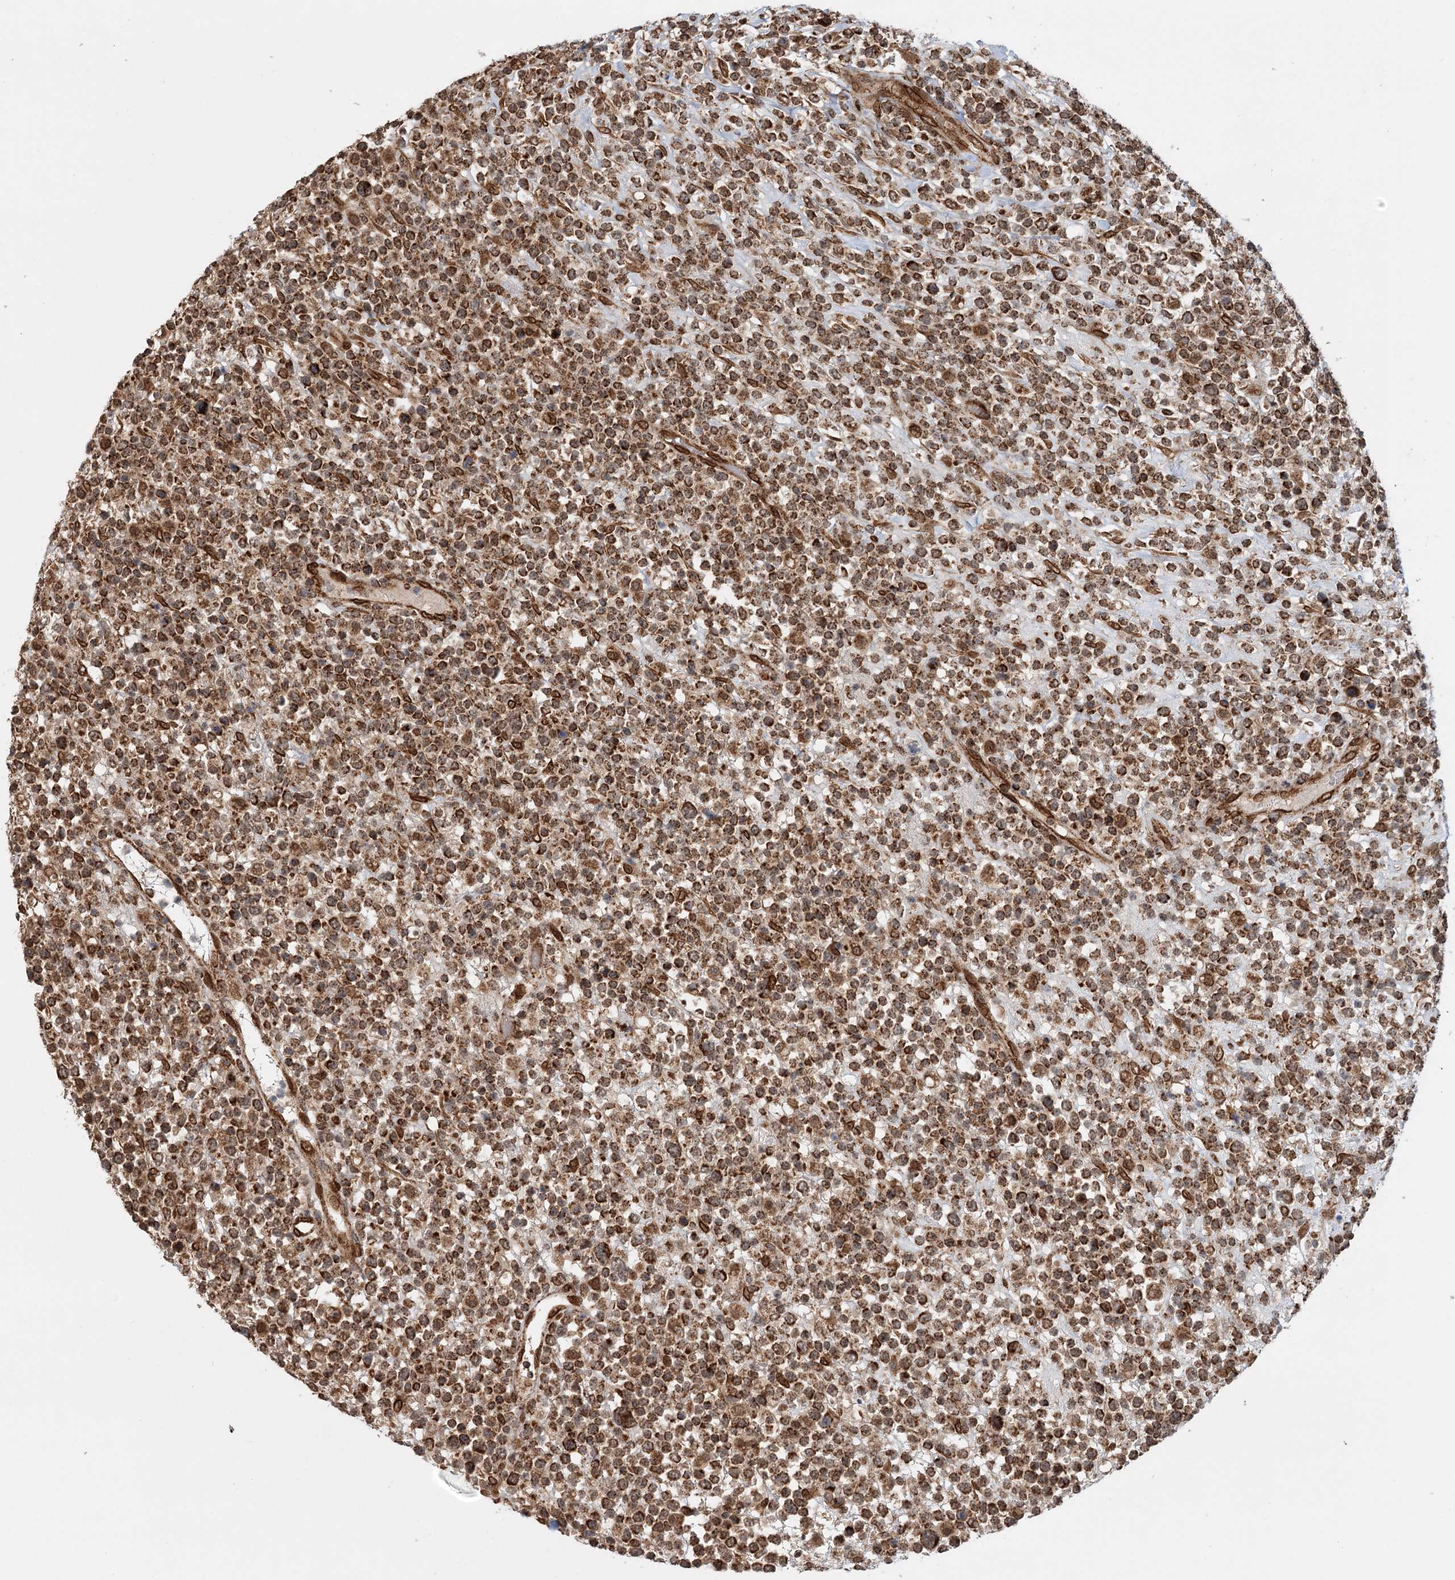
{"staining": {"intensity": "strong", "quantity": ">75%", "location": "cytoplasmic/membranous"}, "tissue": "lymphoma", "cell_type": "Tumor cells", "image_type": "cancer", "snomed": [{"axis": "morphology", "description": "Malignant lymphoma, non-Hodgkin's type, High grade"}, {"axis": "topography", "description": "Colon"}], "caption": "Protein expression analysis of human high-grade malignant lymphoma, non-Hodgkin's type reveals strong cytoplasmic/membranous expression in about >75% of tumor cells. Using DAB (brown) and hematoxylin (blue) stains, captured at high magnification using brightfield microscopy.", "gene": "BCKDHA", "patient": {"sex": "female", "age": 53}}